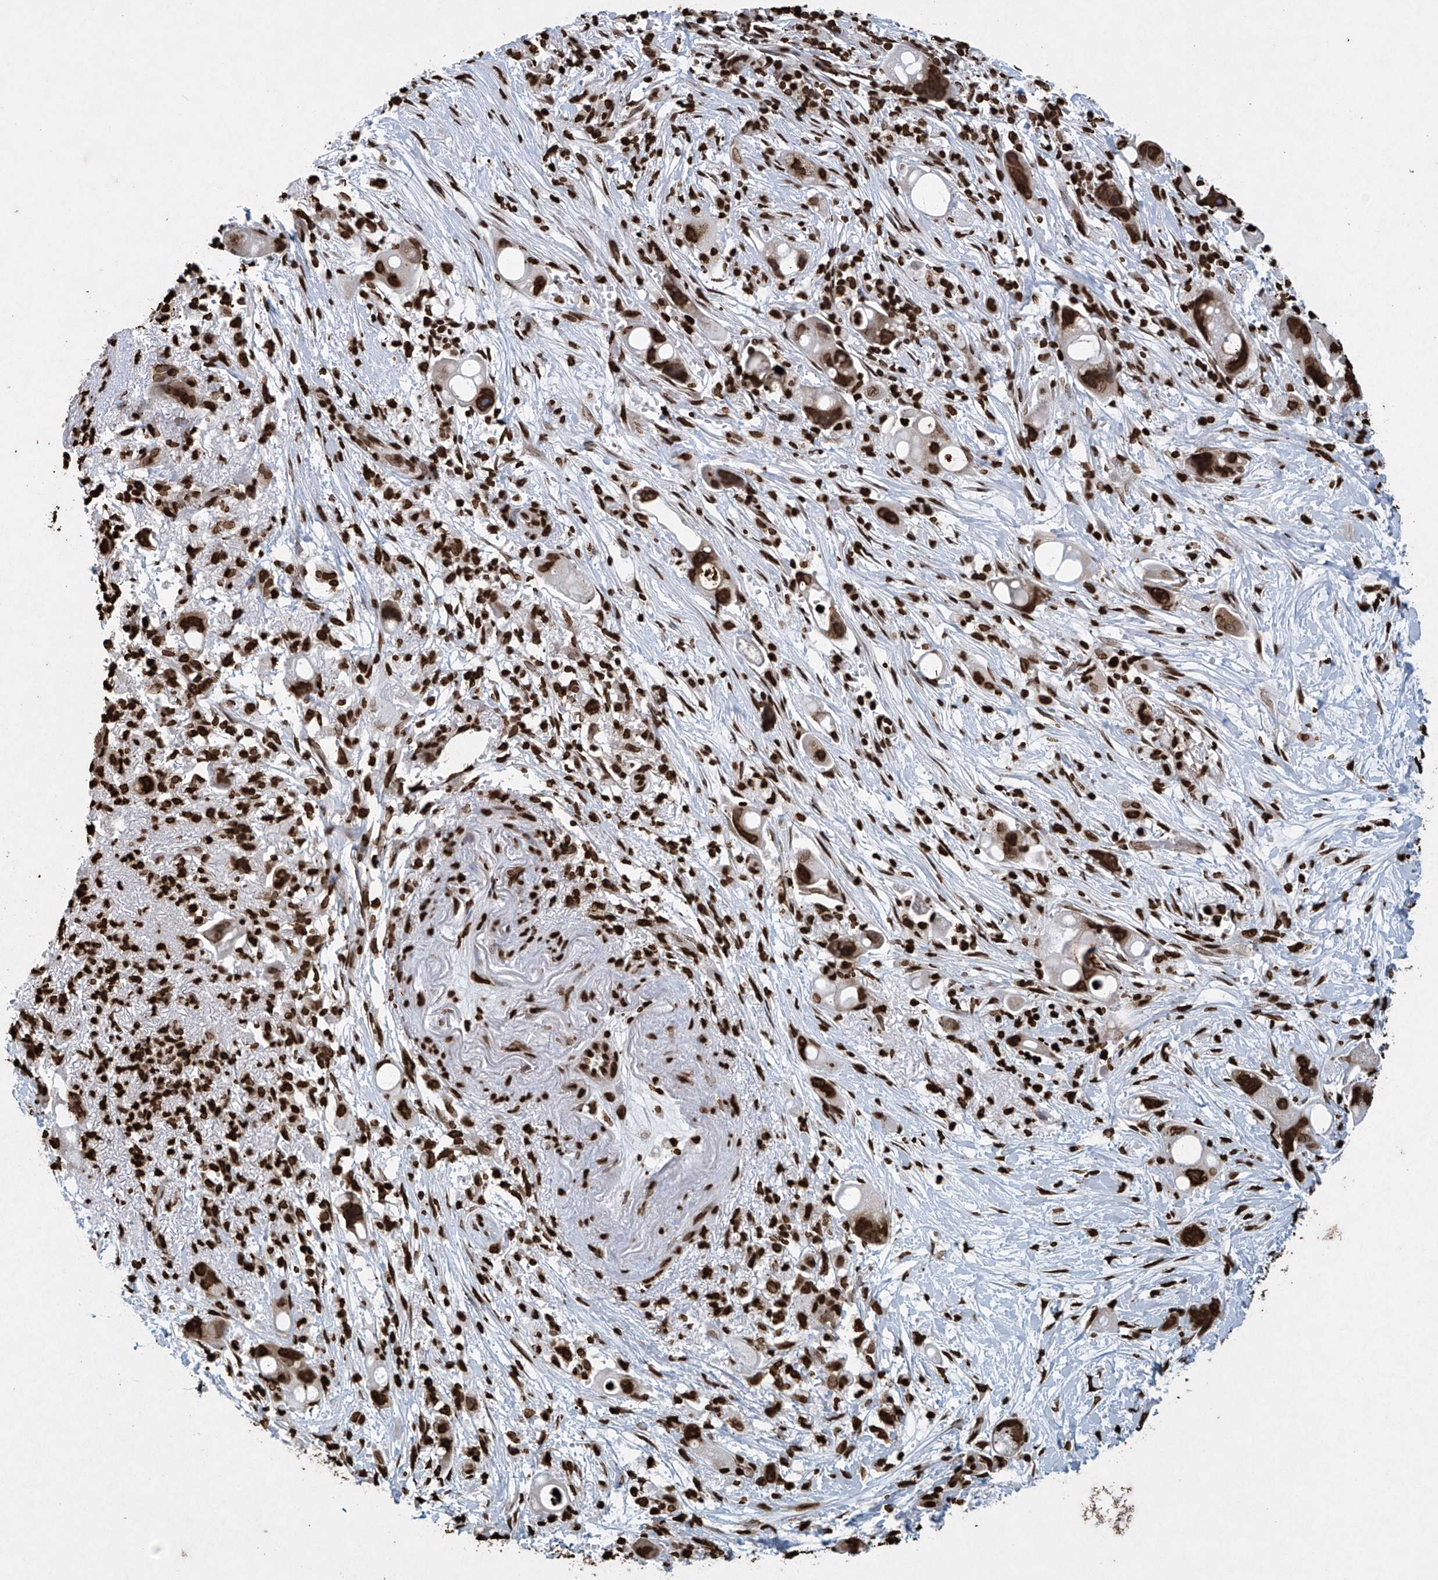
{"staining": {"intensity": "strong", "quantity": ">75%", "location": "nuclear"}, "tissue": "pancreatic cancer", "cell_type": "Tumor cells", "image_type": "cancer", "snomed": [{"axis": "morphology", "description": "Normal tissue, NOS"}, {"axis": "morphology", "description": "Adenocarcinoma, NOS"}, {"axis": "topography", "description": "Pancreas"}], "caption": "Immunohistochemical staining of pancreatic cancer demonstrates strong nuclear protein positivity in about >75% of tumor cells.", "gene": "H3-3A", "patient": {"sex": "female", "age": 68}}